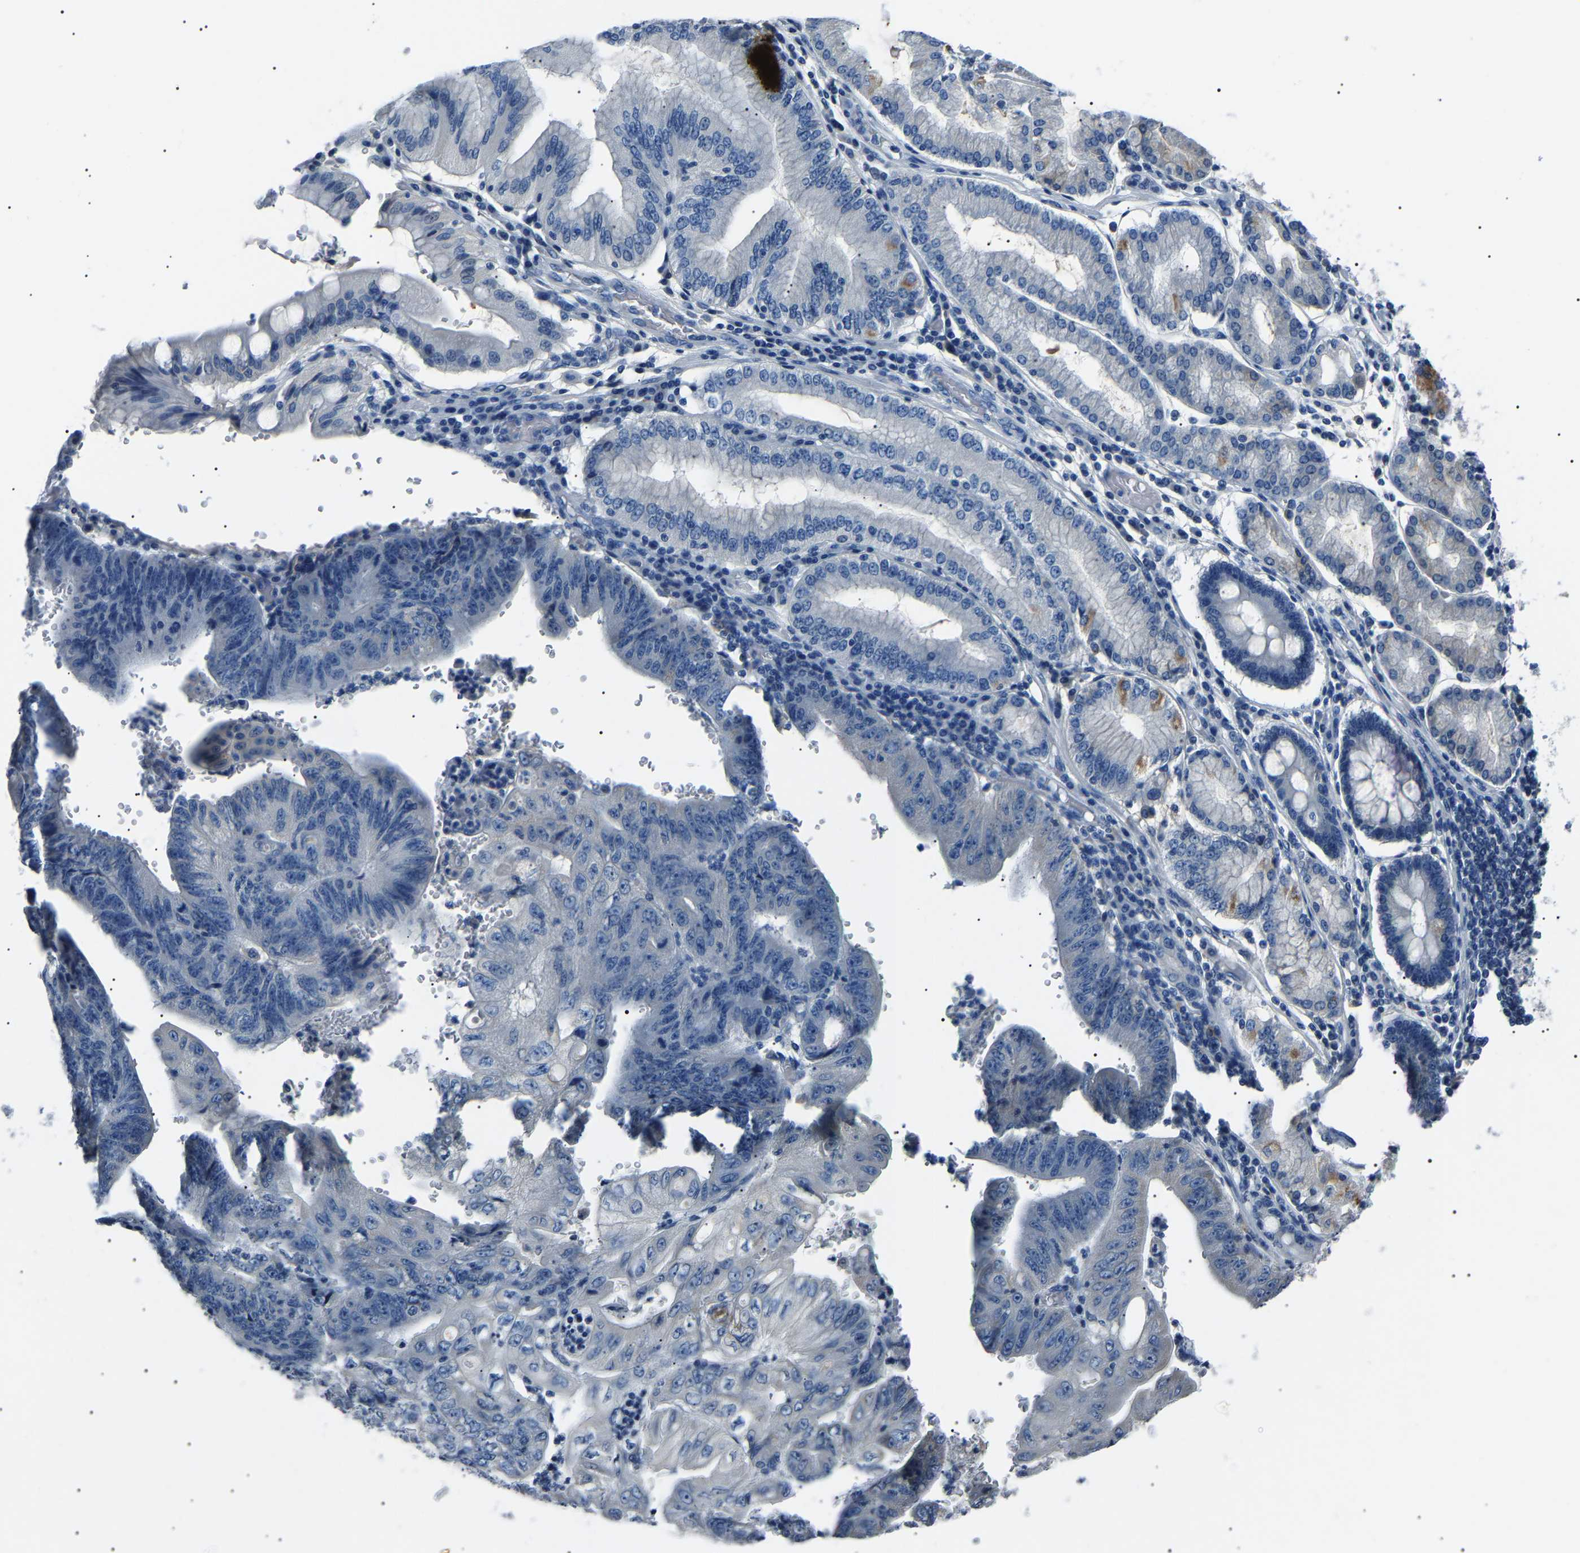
{"staining": {"intensity": "negative", "quantity": "none", "location": "none"}, "tissue": "stomach cancer", "cell_type": "Tumor cells", "image_type": "cancer", "snomed": [{"axis": "morphology", "description": "Adenocarcinoma, NOS"}, {"axis": "topography", "description": "Stomach"}], "caption": "Protein analysis of adenocarcinoma (stomach) reveals no significant expression in tumor cells. (DAB (3,3'-diaminobenzidine) immunohistochemistry (IHC) visualized using brightfield microscopy, high magnification).", "gene": "KLK15", "patient": {"sex": "female", "age": 73}}